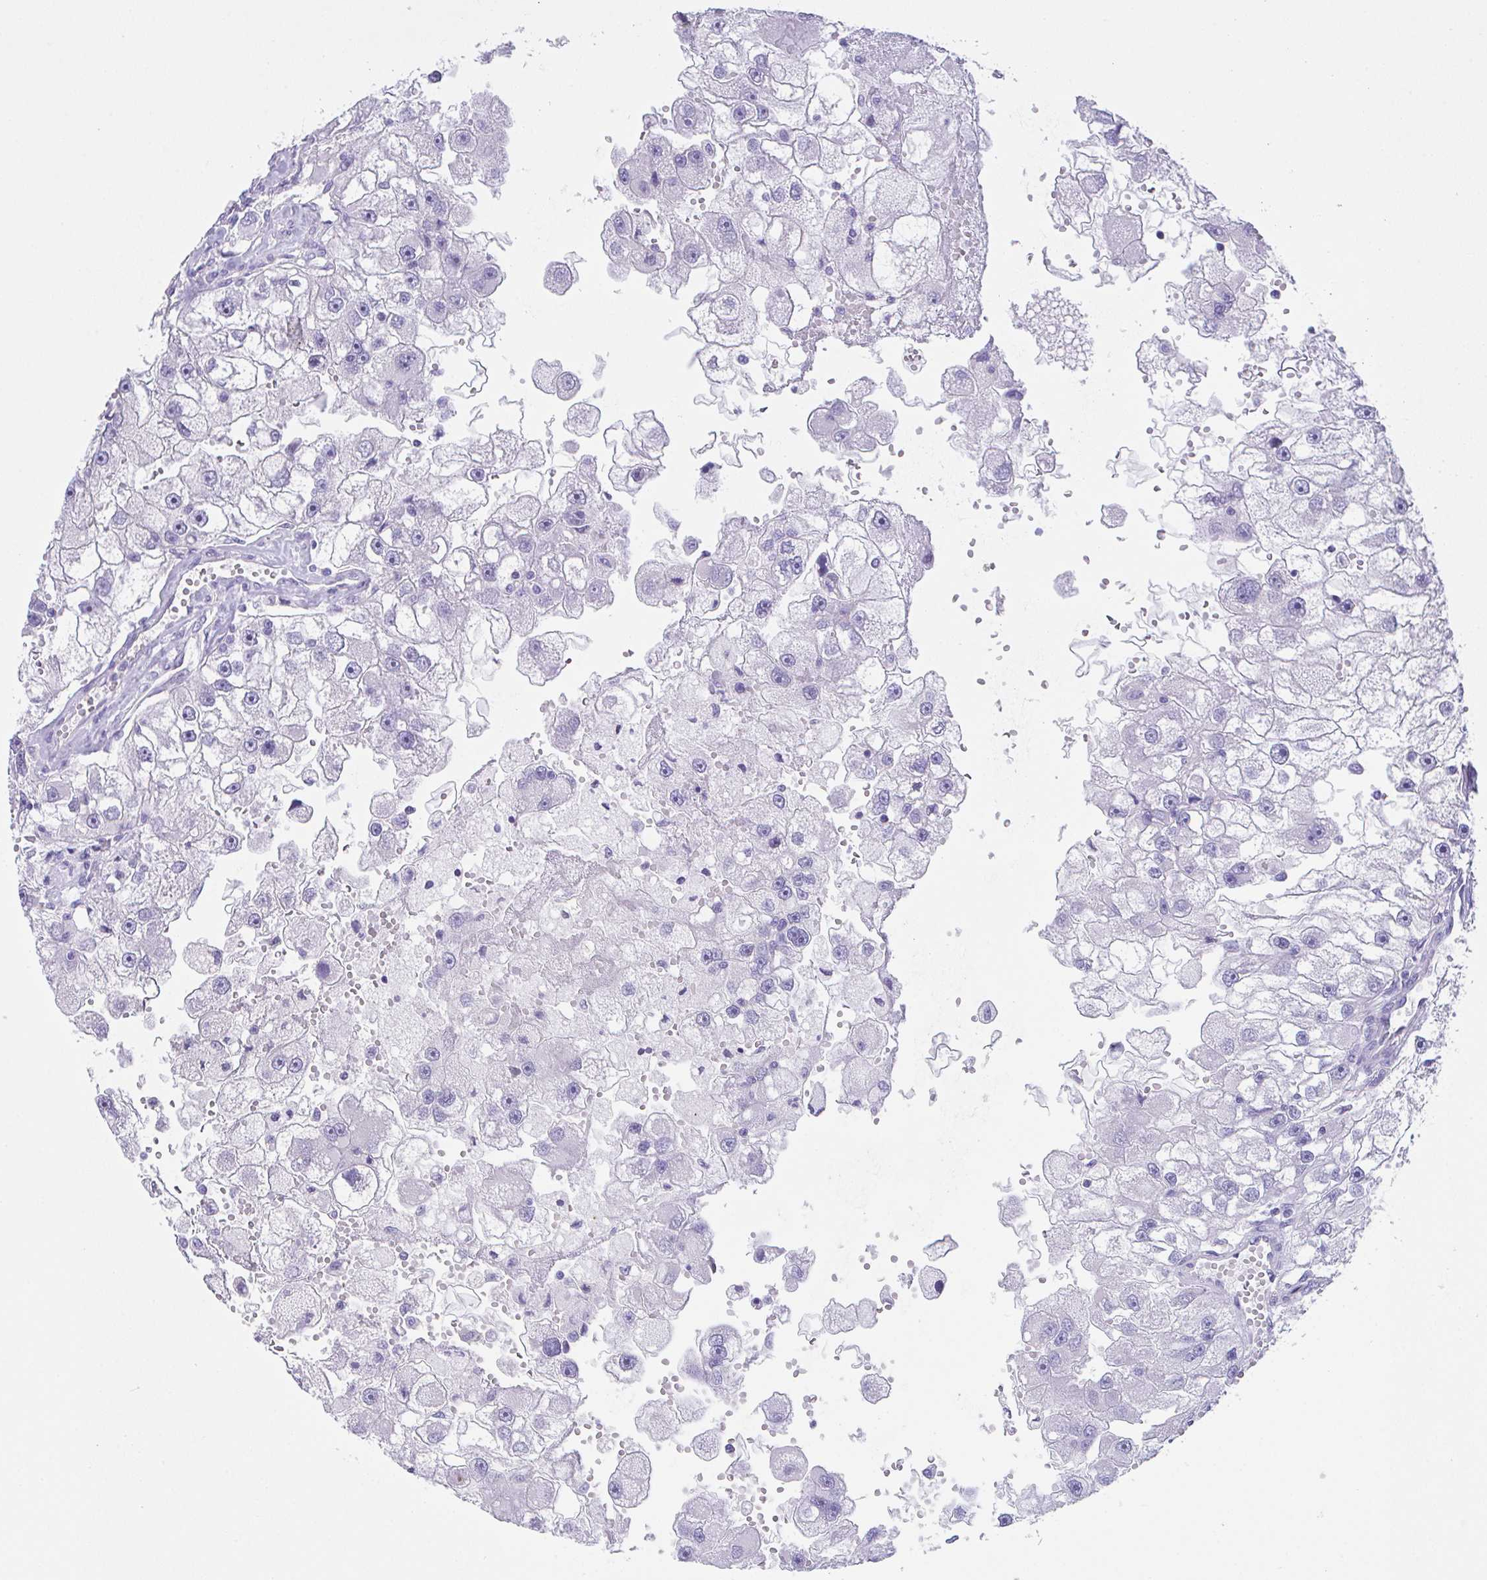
{"staining": {"intensity": "negative", "quantity": "none", "location": "none"}, "tissue": "renal cancer", "cell_type": "Tumor cells", "image_type": "cancer", "snomed": [{"axis": "morphology", "description": "Adenocarcinoma, NOS"}, {"axis": "topography", "description": "Kidney"}], "caption": "This is an IHC image of human adenocarcinoma (renal). There is no expression in tumor cells.", "gene": "HACD4", "patient": {"sex": "male", "age": 63}}